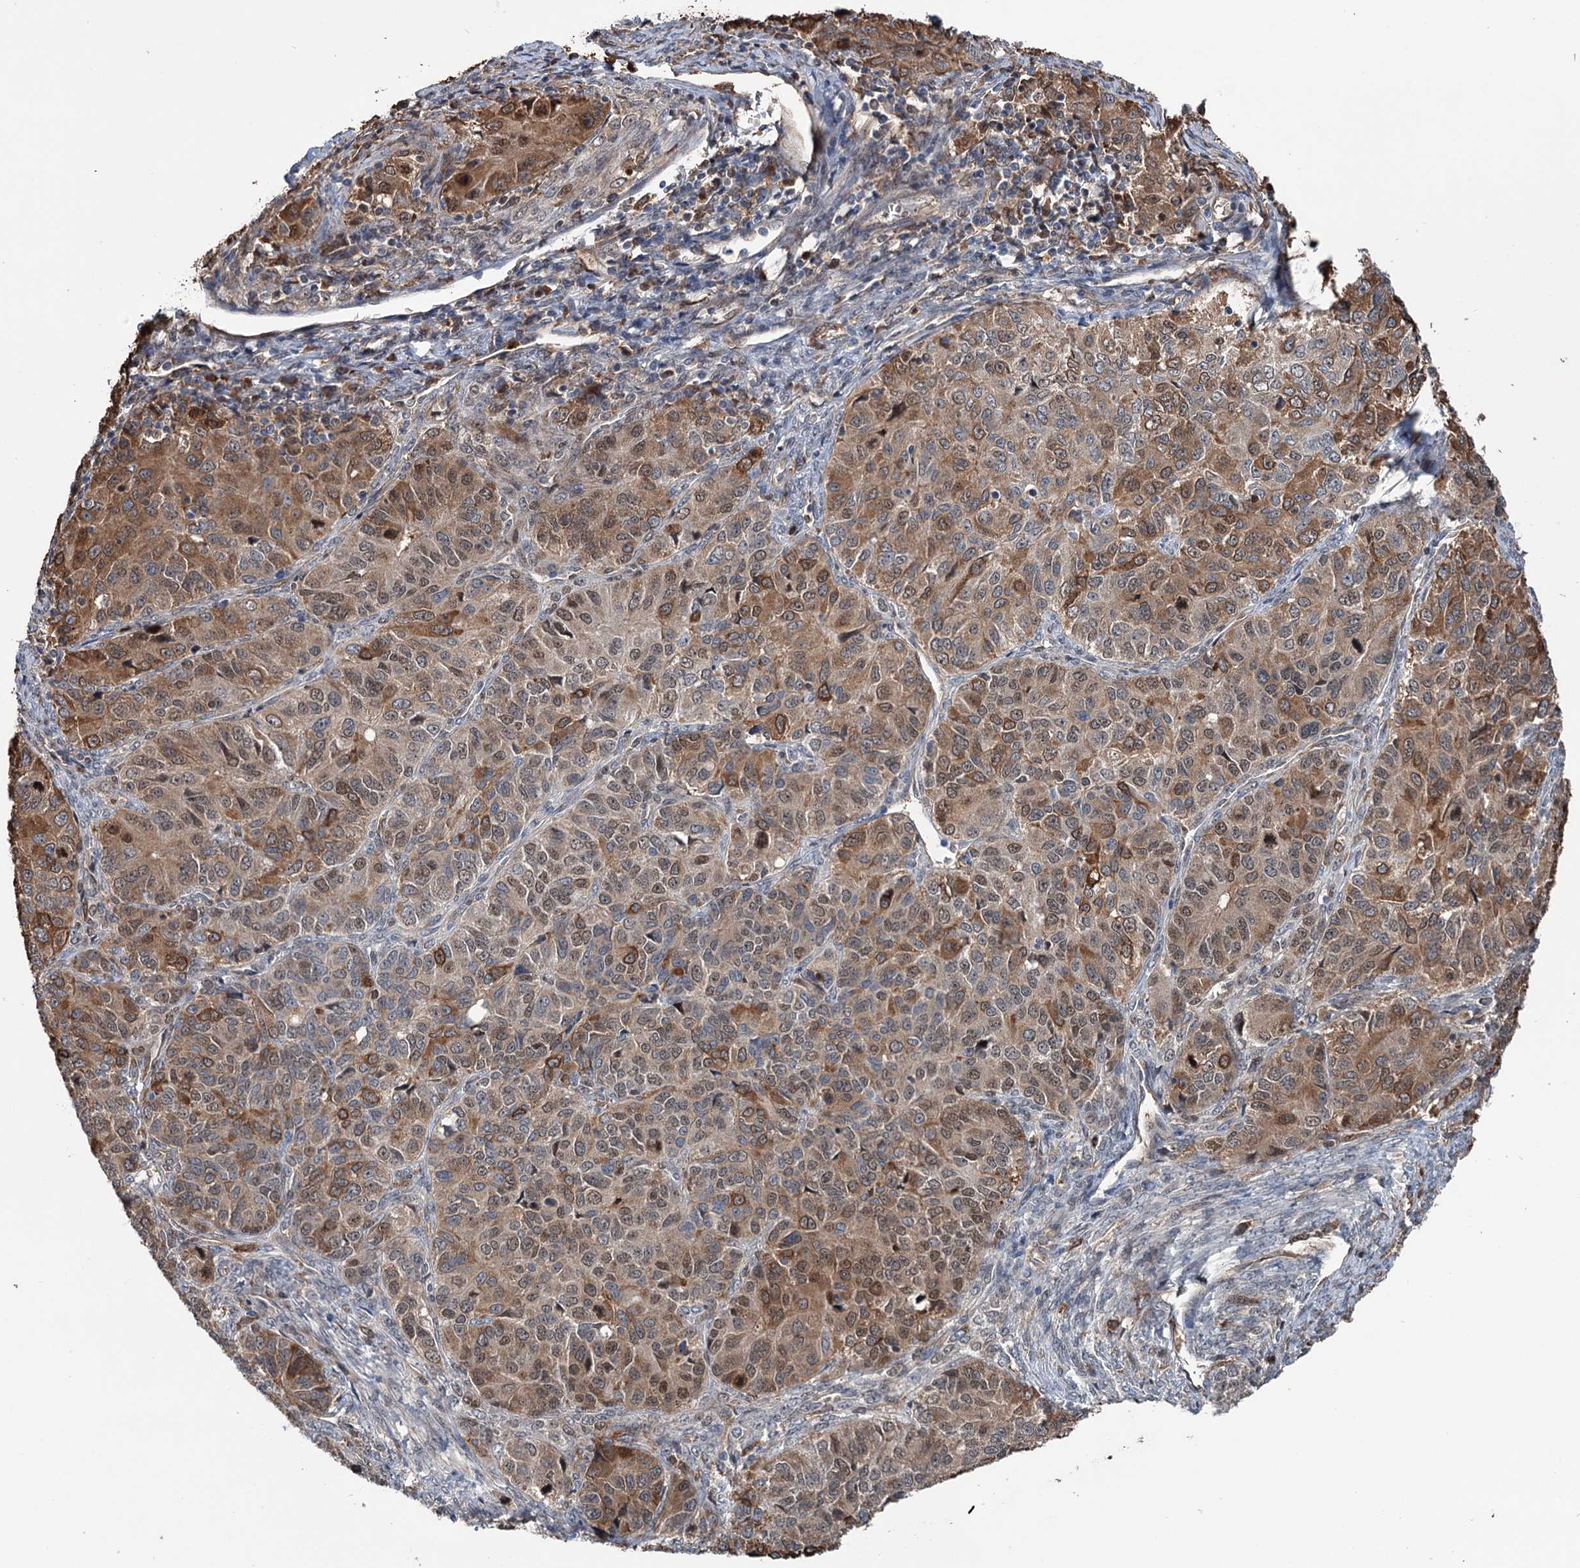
{"staining": {"intensity": "moderate", "quantity": ">75%", "location": "cytoplasmic/membranous"}, "tissue": "ovarian cancer", "cell_type": "Tumor cells", "image_type": "cancer", "snomed": [{"axis": "morphology", "description": "Carcinoma, endometroid"}, {"axis": "topography", "description": "Ovary"}], "caption": "Human ovarian cancer (endometroid carcinoma) stained with a protein marker demonstrates moderate staining in tumor cells.", "gene": "NCAPD2", "patient": {"sex": "female", "age": 51}}